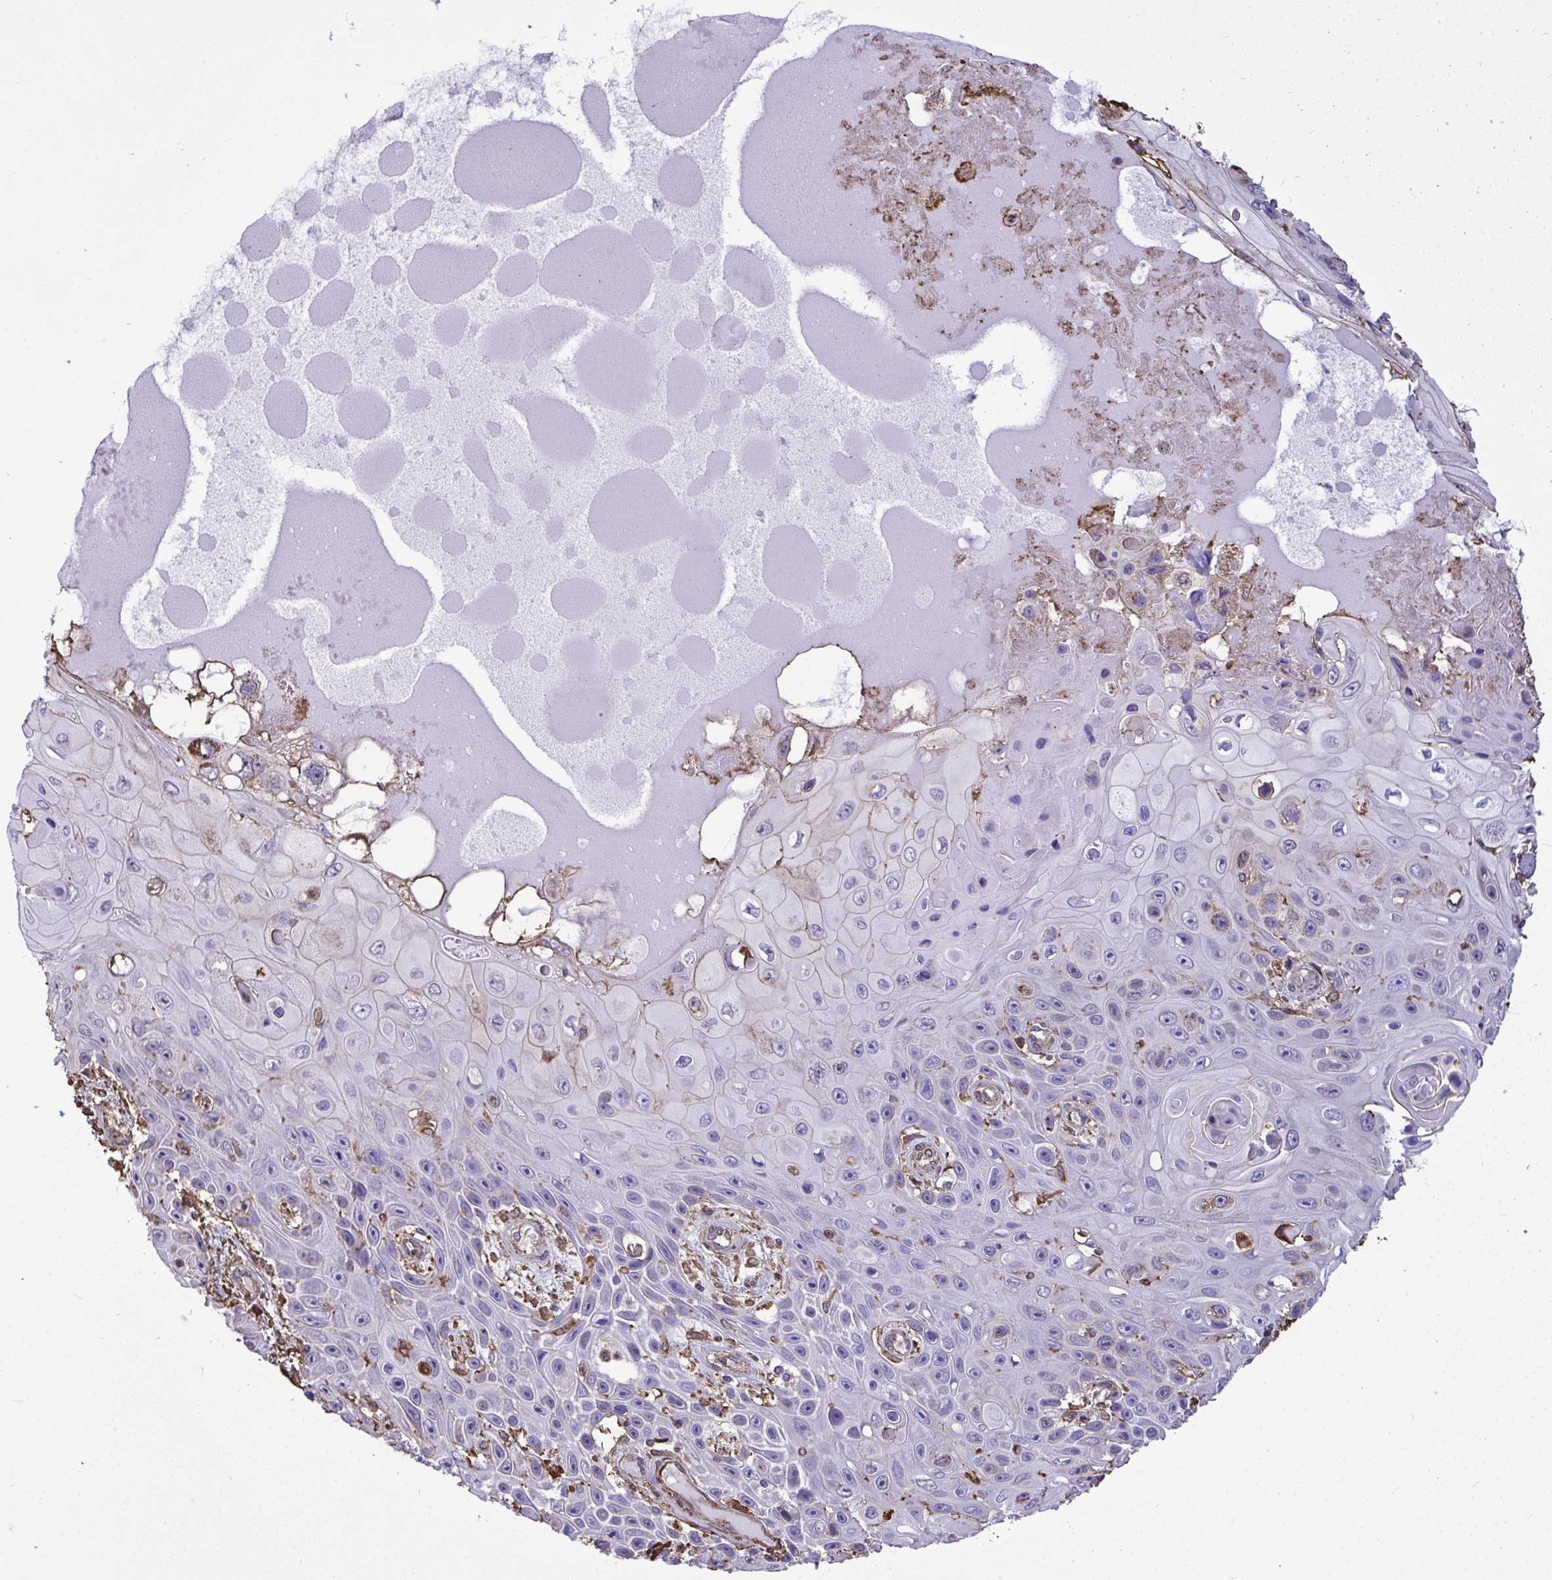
{"staining": {"intensity": "negative", "quantity": "none", "location": "none"}, "tissue": "skin cancer", "cell_type": "Tumor cells", "image_type": "cancer", "snomed": [{"axis": "morphology", "description": "Squamous cell carcinoma, NOS"}, {"axis": "topography", "description": "Skin"}], "caption": "Image shows no protein expression in tumor cells of skin cancer (squamous cell carcinoma) tissue.", "gene": "ANXA5", "patient": {"sex": "male", "age": 82}}